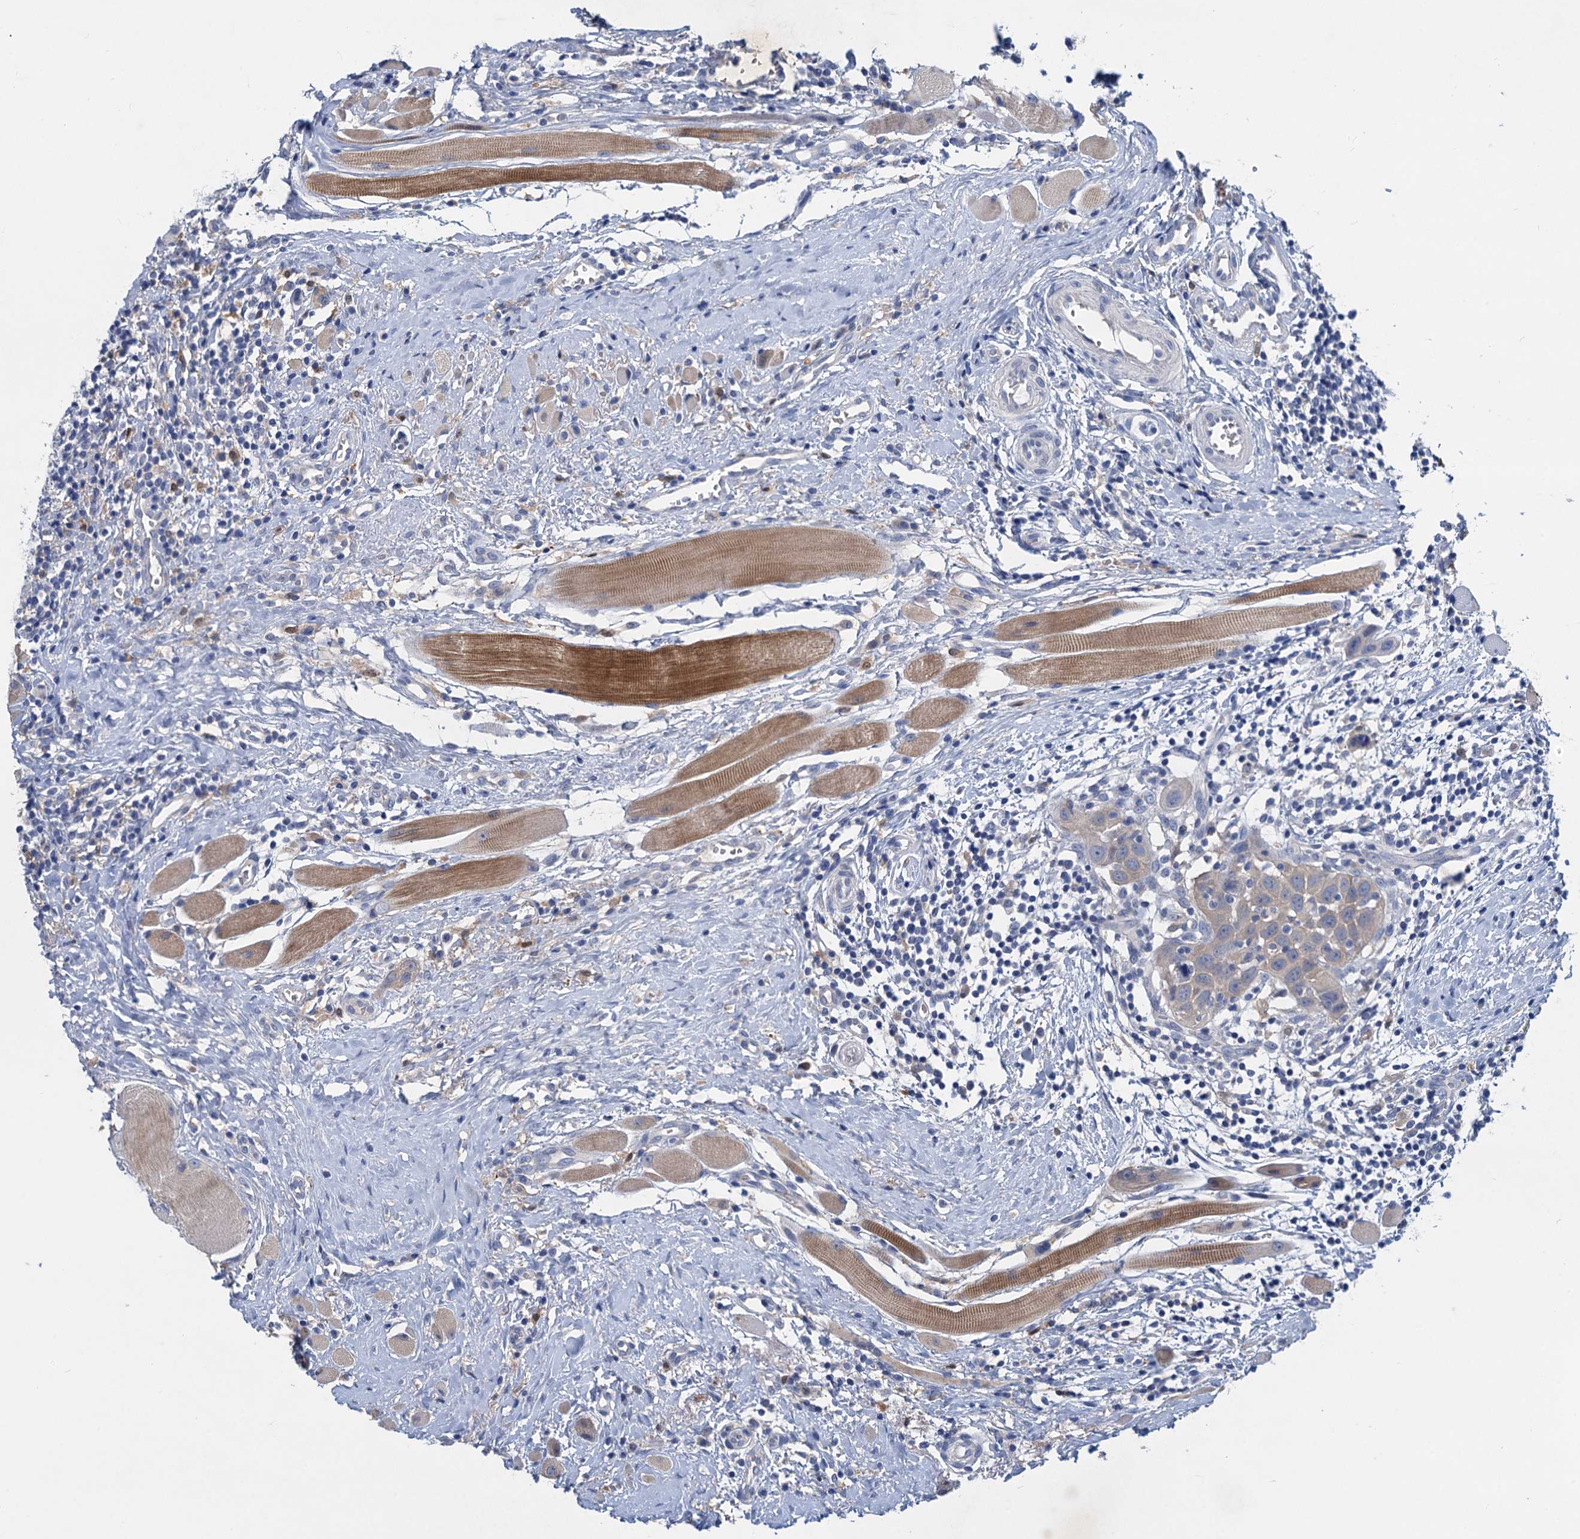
{"staining": {"intensity": "negative", "quantity": "none", "location": "none"}, "tissue": "head and neck cancer", "cell_type": "Tumor cells", "image_type": "cancer", "snomed": [{"axis": "morphology", "description": "Squamous cell carcinoma, NOS"}, {"axis": "topography", "description": "Oral tissue"}, {"axis": "topography", "description": "Head-Neck"}], "caption": "This is an immunohistochemistry image of head and neck cancer (squamous cell carcinoma). There is no positivity in tumor cells.", "gene": "RTKN2", "patient": {"sex": "female", "age": 50}}